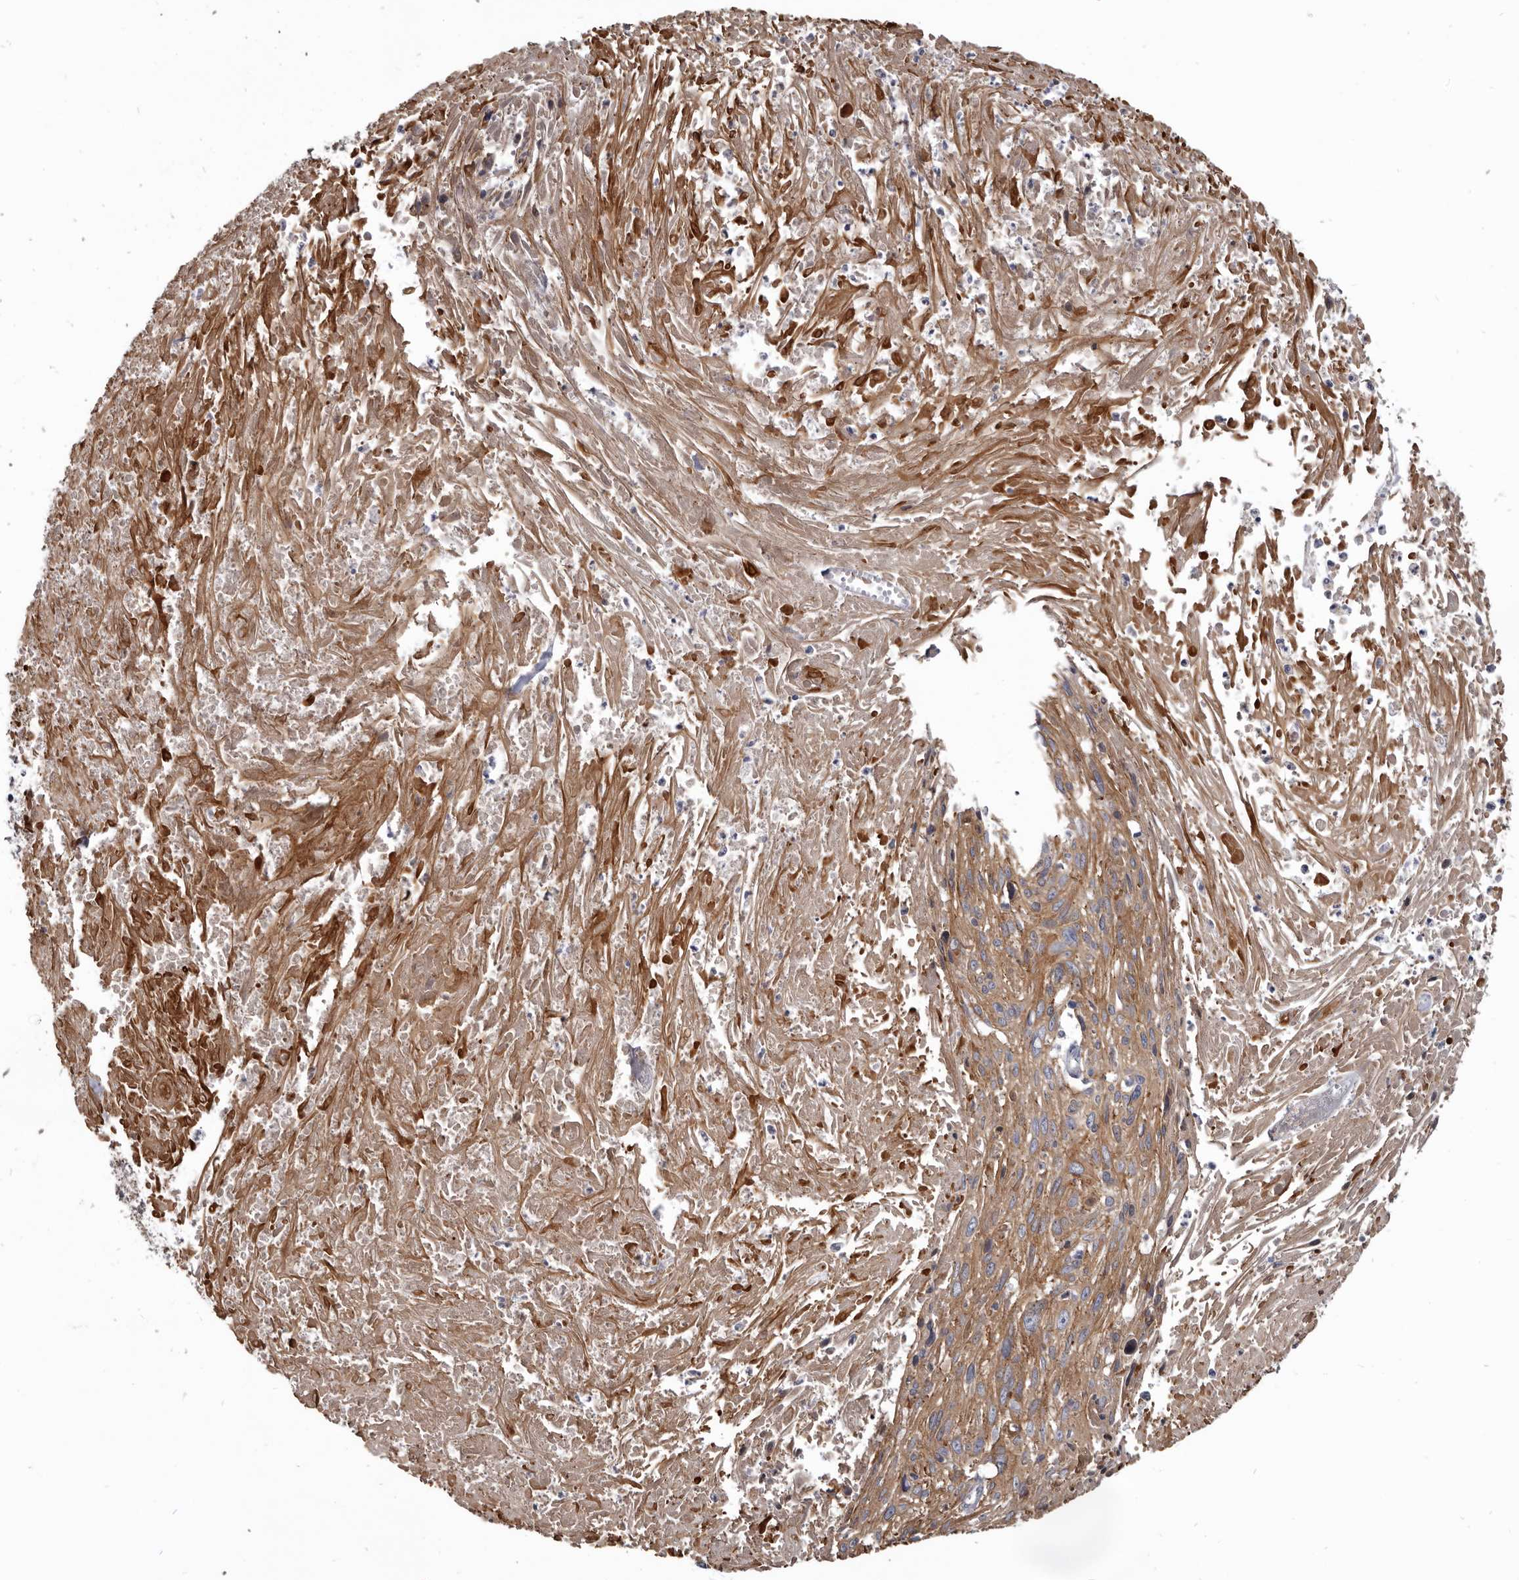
{"staining": {"intensity": "moderate", "quantity": "25%-75%", "location": "cytoplasmic/membranous"}, "tissue": "cervical cancer", "cell_type": "Tumor cells", "image_type": "cancer", "snomed": [{"axis": "morphology", "description": "Squamous cell carcinoma, NOS"}, {"axis": "topography", "description": "Cervix"}], "caption": "Cervical cancer (squamous cell carcinoma) stained for a protein displays moderate cytoplasmic/membranous positivity in tumor cells.", "gene": "CGN", "patient": {"sex": "female", "age": 51}}